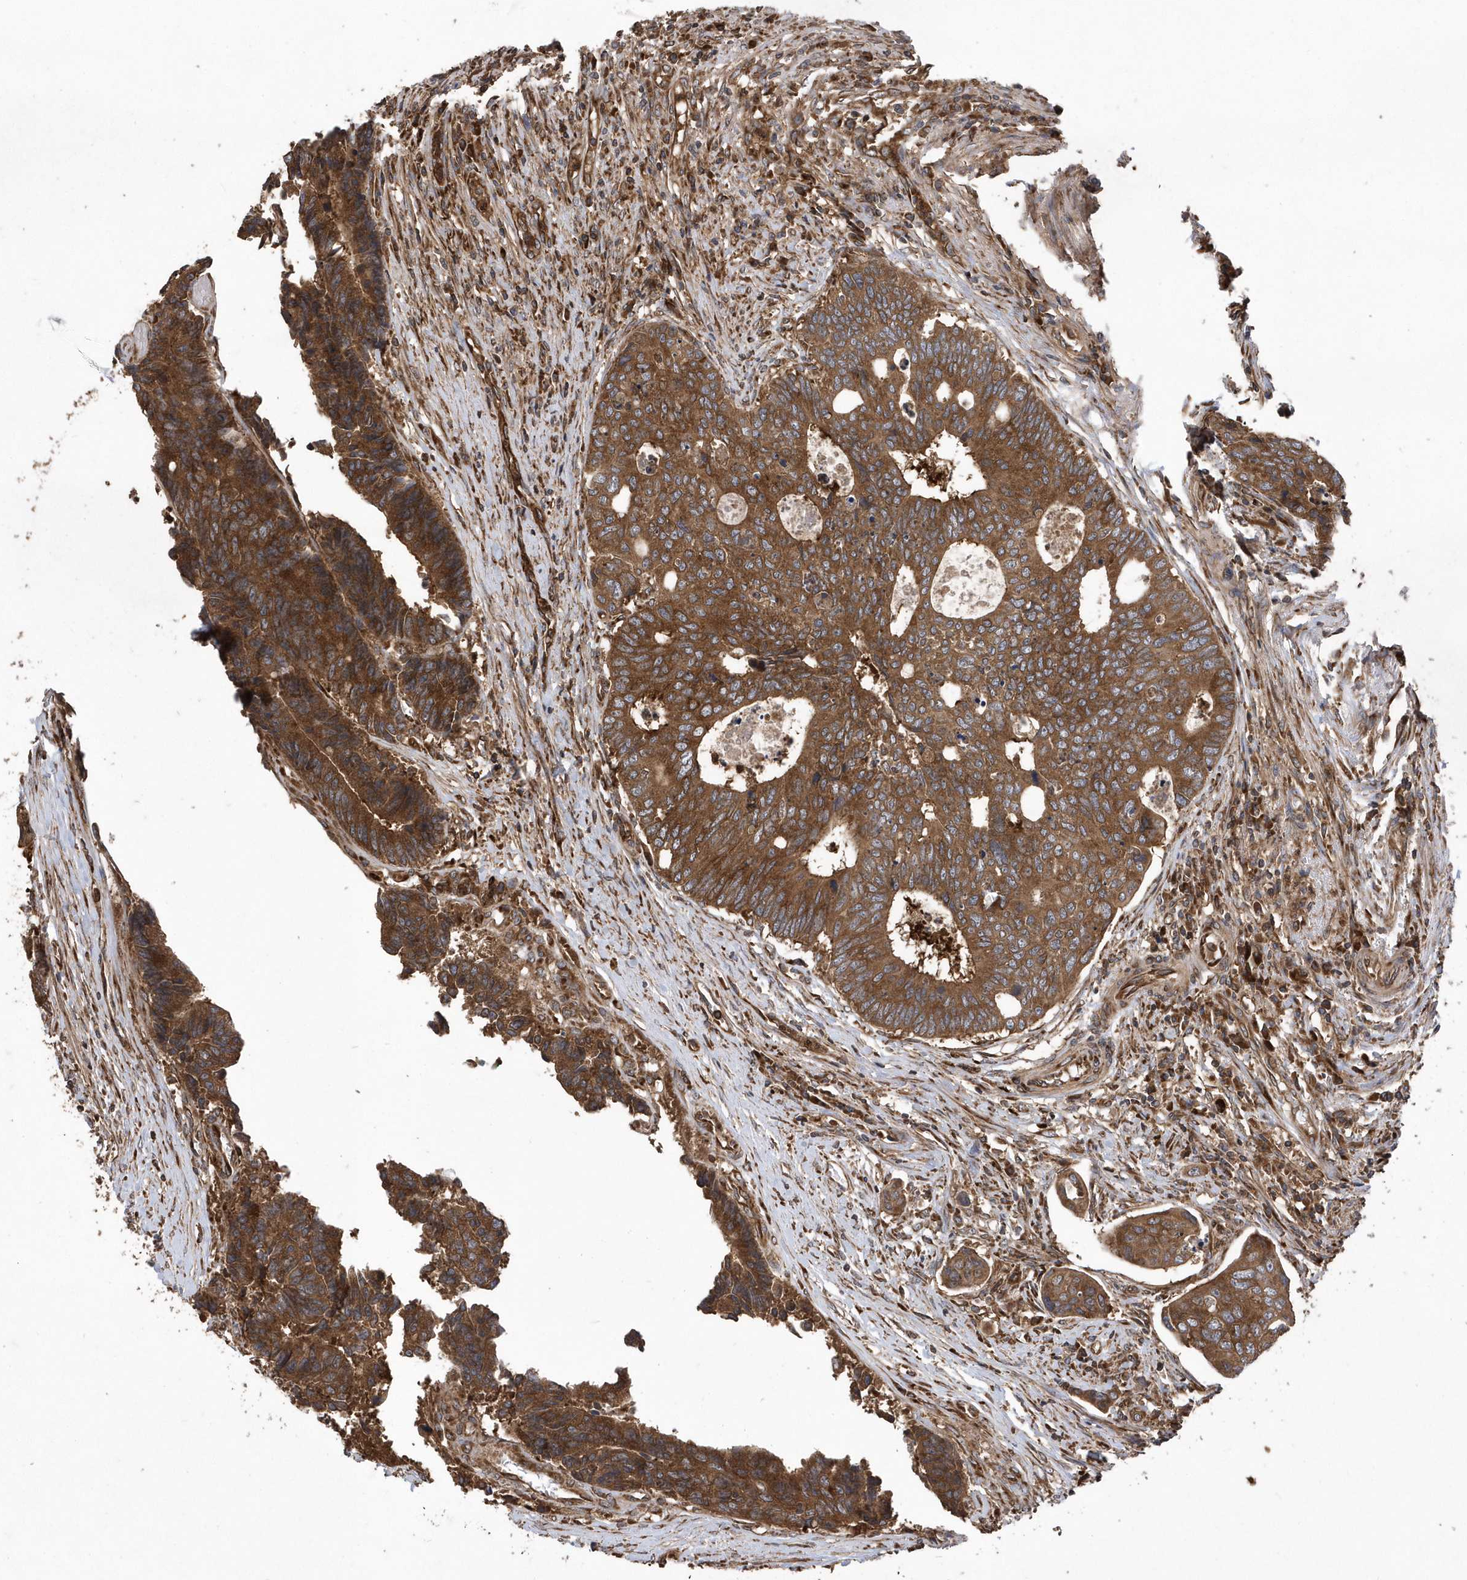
{"staining": {"intensity": "strong", "quantity": ">75%", "location": "cytoplasmic/membranous"}, "tissue": "colorectal cancer", "cell_type": "Tumor cells", "image_type": "cancer", "snomed": [{"axis": "morphology", "description": "Adenocarcinoma, NOS"}, {"axis": "topography", "description": "Rectum"}], "caption": "Strong cytoplasmic/membranous staining for a protein is present in approximately >75% of tumor cells of colorectal cancer using immunohistochemistry (IHC).", "gene": "WASHC5", "patient": {"sex": "male", "age": 84}}